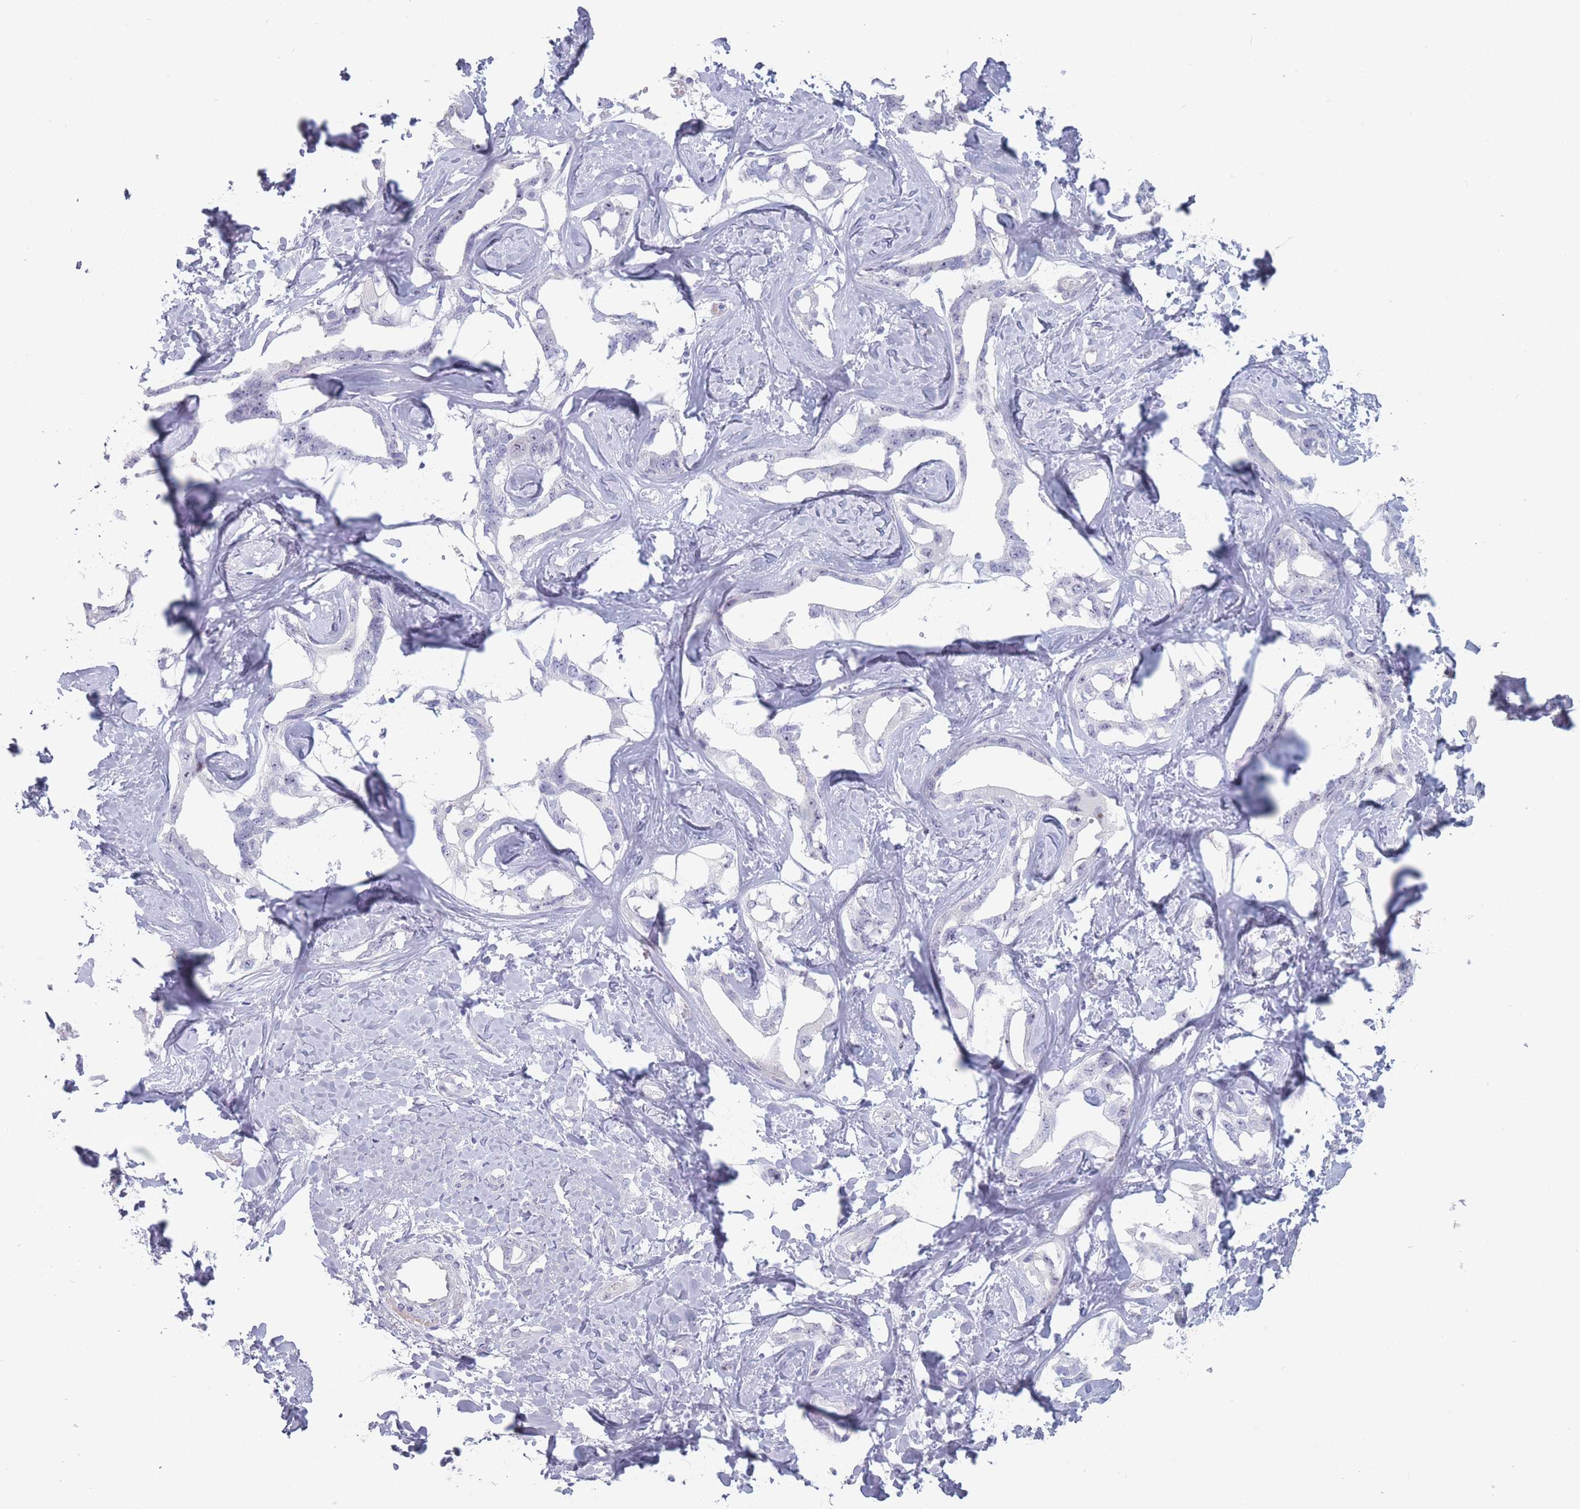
{"staining": {"intensity": "negative", "quantity": "none", "location": "none"}, "tissue": "liver cancer", "cell_type": "Tumor cells", "image_type": "cancer", "snomed": [{"axis": "morphology", "description": "Cholangiocarcinoma"}, {"axis": "topography", "description": "Liver"}], "caption": "A high-resolution image shows immunohistochemistry staining of liver cholangiocarcinoma, which exhibits no significant positivity in tumor cells. Brightfield microscopy of immunohistochemistry stained with DAB (3,3'-diaminobenzidine) (brown) and hematoxylin (blue), captured at high magnification.", "gene": "ROS1", "patient": {"sex": "male", "age": 59}}